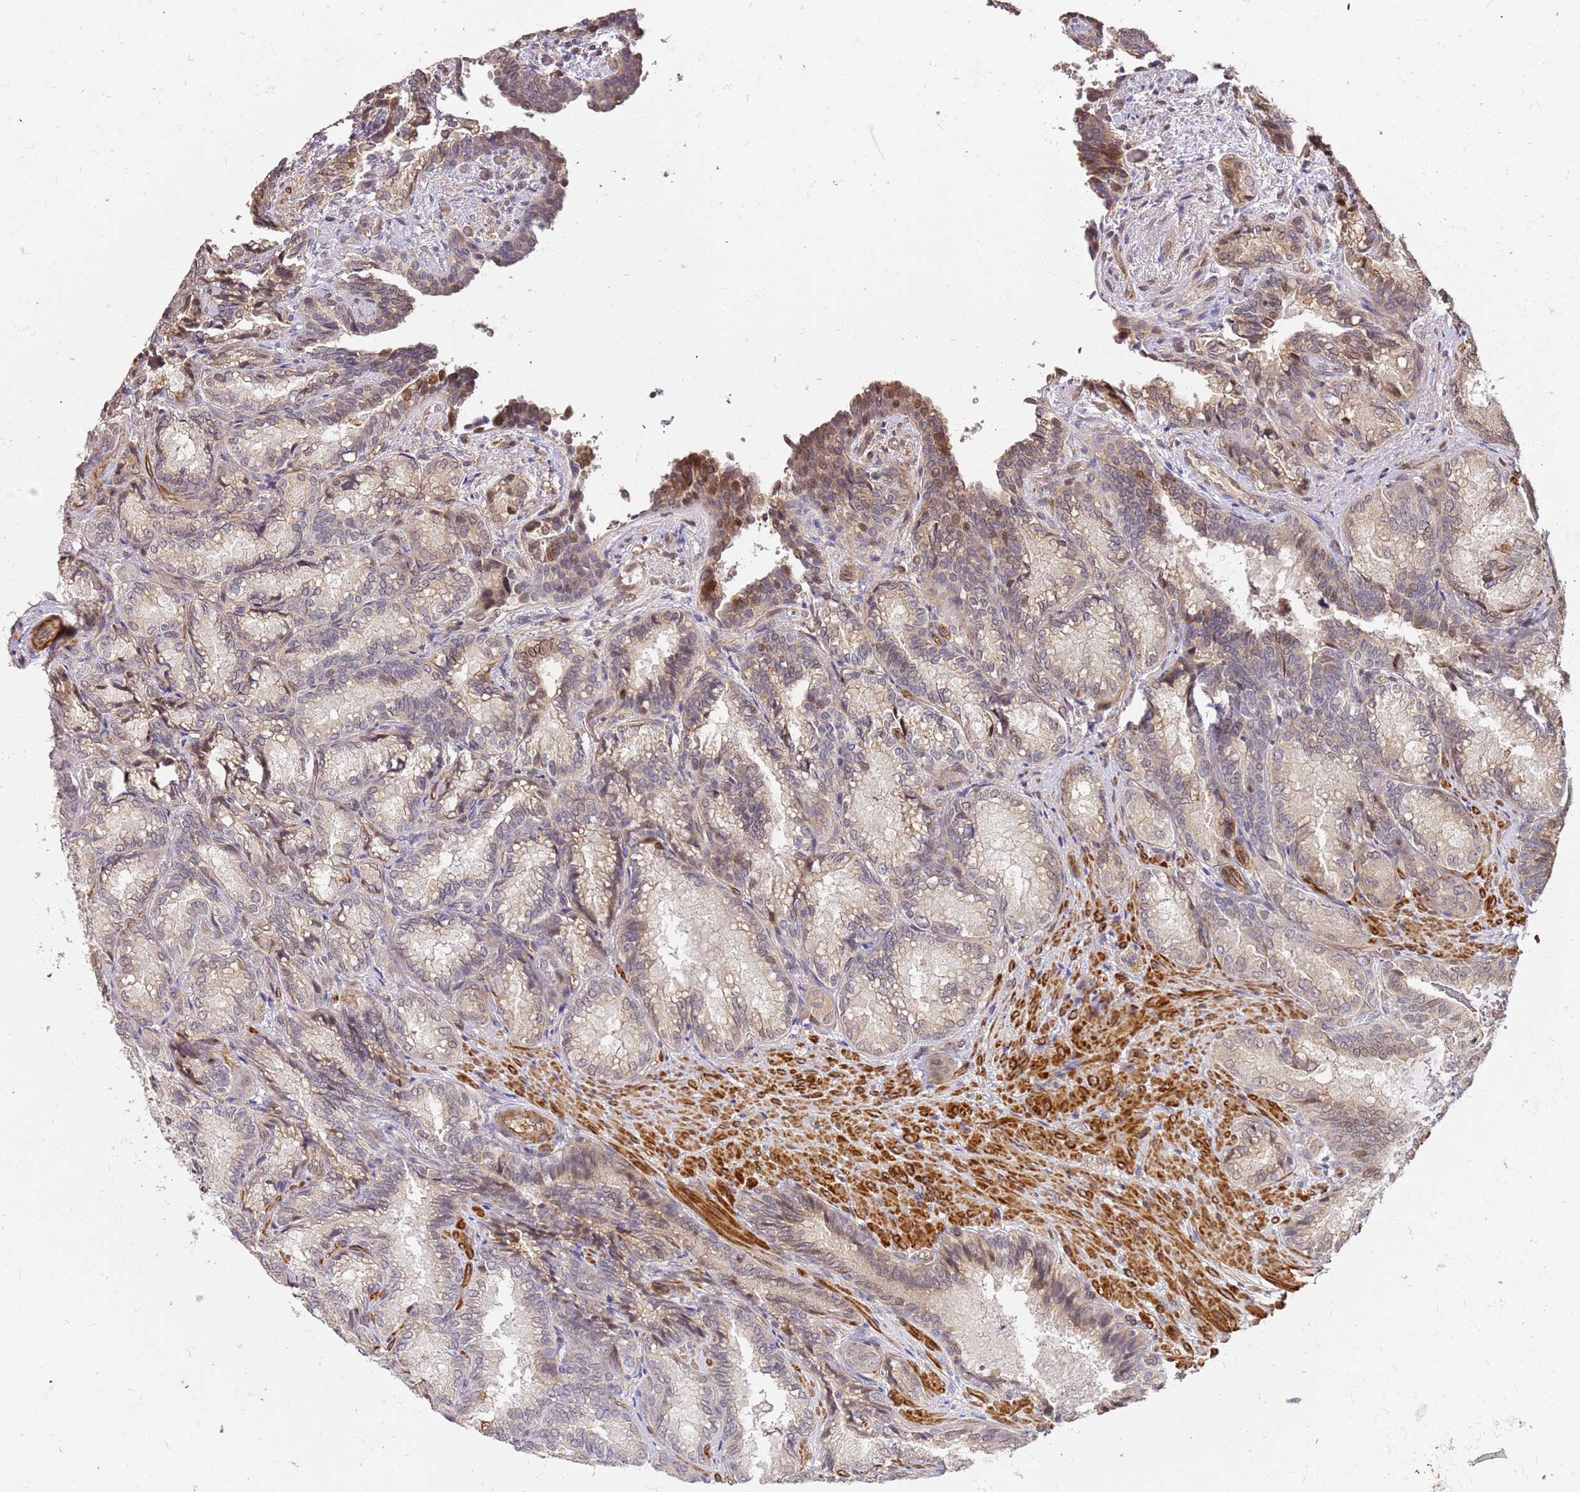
{"staining": {"intensity": "weak", "quantity": "25%-75%", "location": "cytoplasmic/membranous,nuclear"}, "tissue": "seminal vesicle", "cell_type": "Glandular cells", "image_type": "normal", "snomed": [{"axis": "morphology", "description": "Normal tissue, NOS"}, {"axis": "topography", "description": "Seminal veicle"}], "caption": "Weak cytoplasmic/membranous,nuclear staining for a protein is identified in about 25%-75% of glandular cells of normal seminal vesicle using IHC.", "gene": "ST18", "patient": {"sex": "male", "age": 58}}